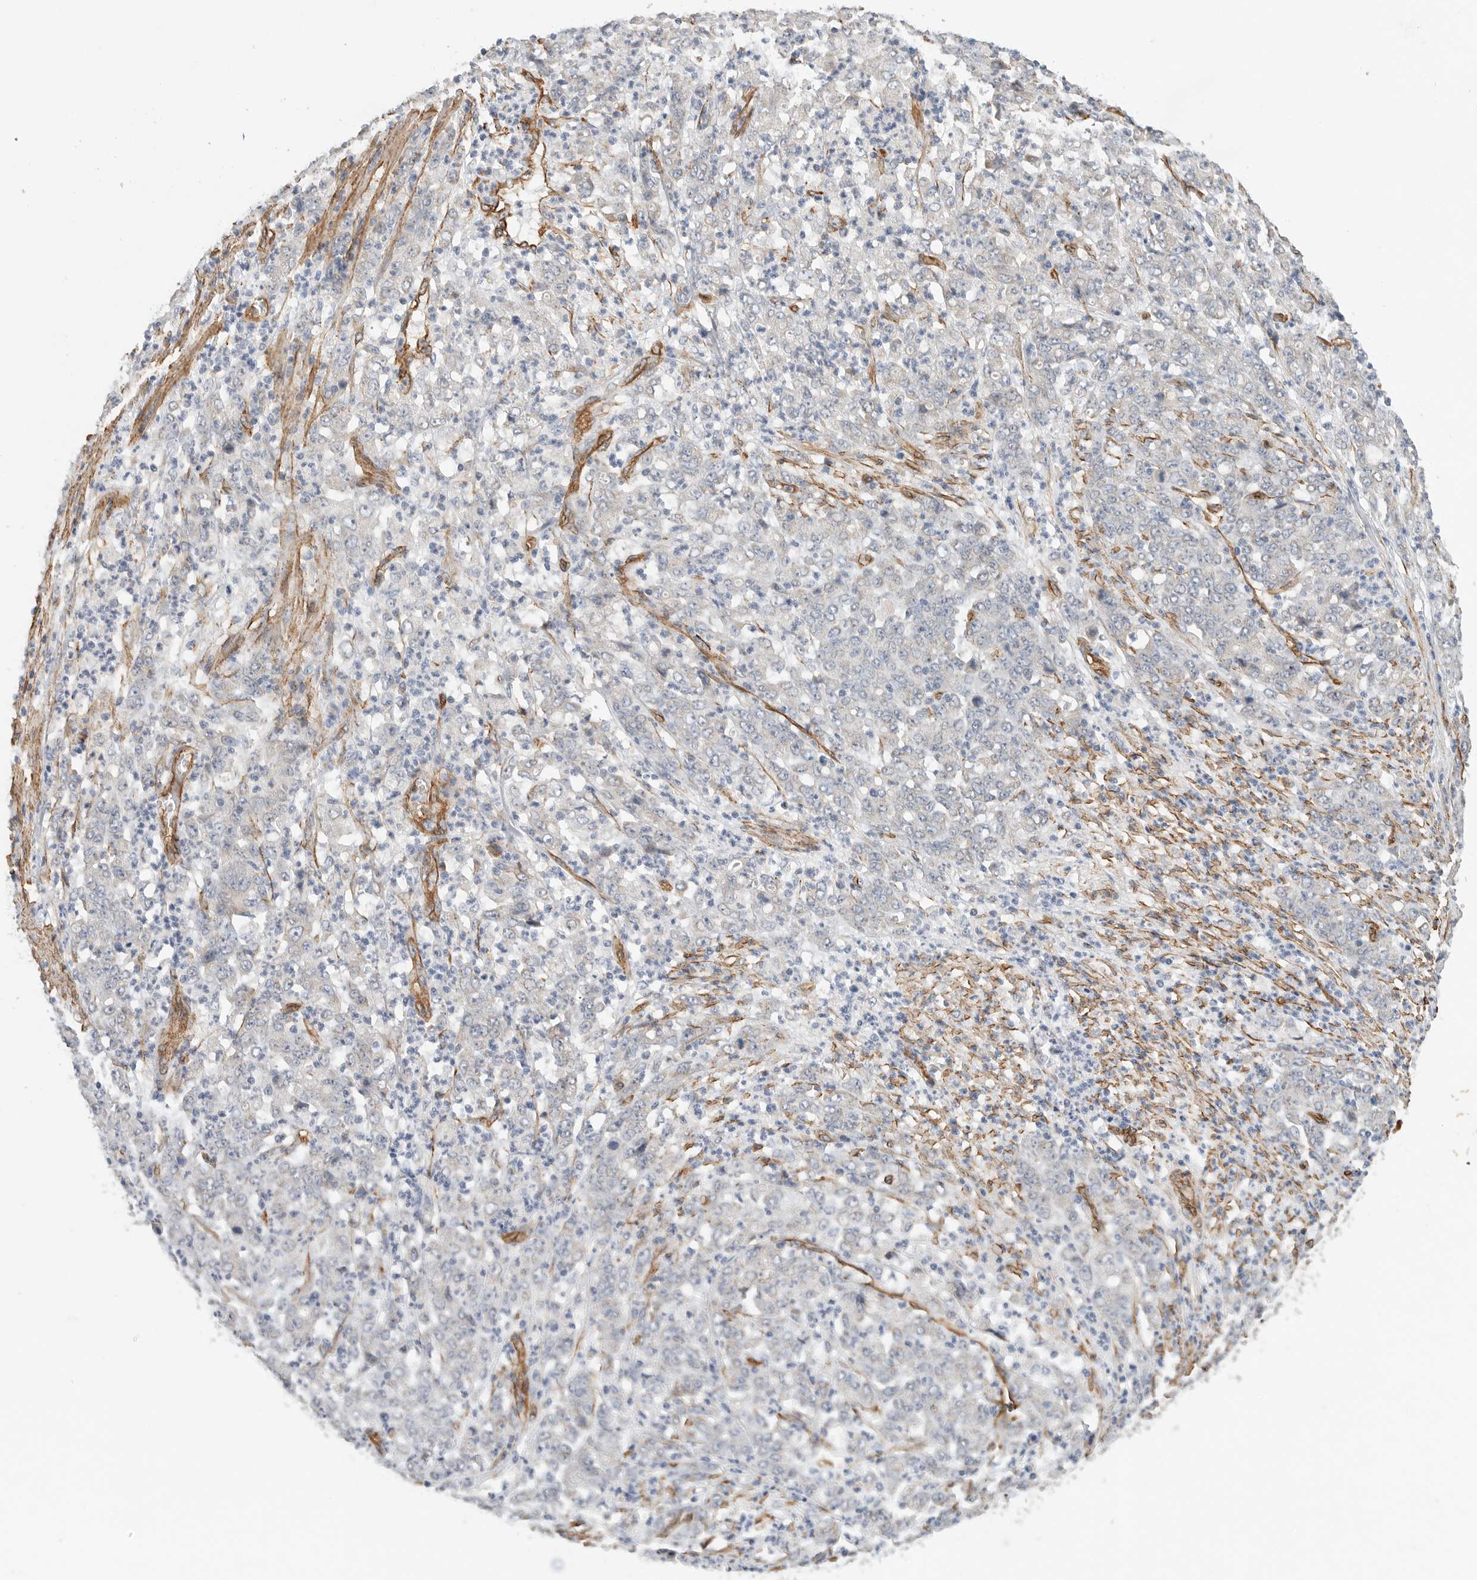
{"staining": {"intensity": "negative", "quantity": "none", "location": "none"}, "tissue": "stomach cancer", "cell_type": "Tumor cells", "image_type": "cancer", "snomed": [{"axis": "morphology", "description": "Adenocarcinoma, NOS"}, {"axis": "topography", "description": "Stomach, lower"}], "caption": "Immunohistochemical staining of stomach cancer (adenocarcinoma) demonstrates no significant expression in tumor cells.", "gene": "JMJD4", "patient": {"sex": "female", "age": 71}}